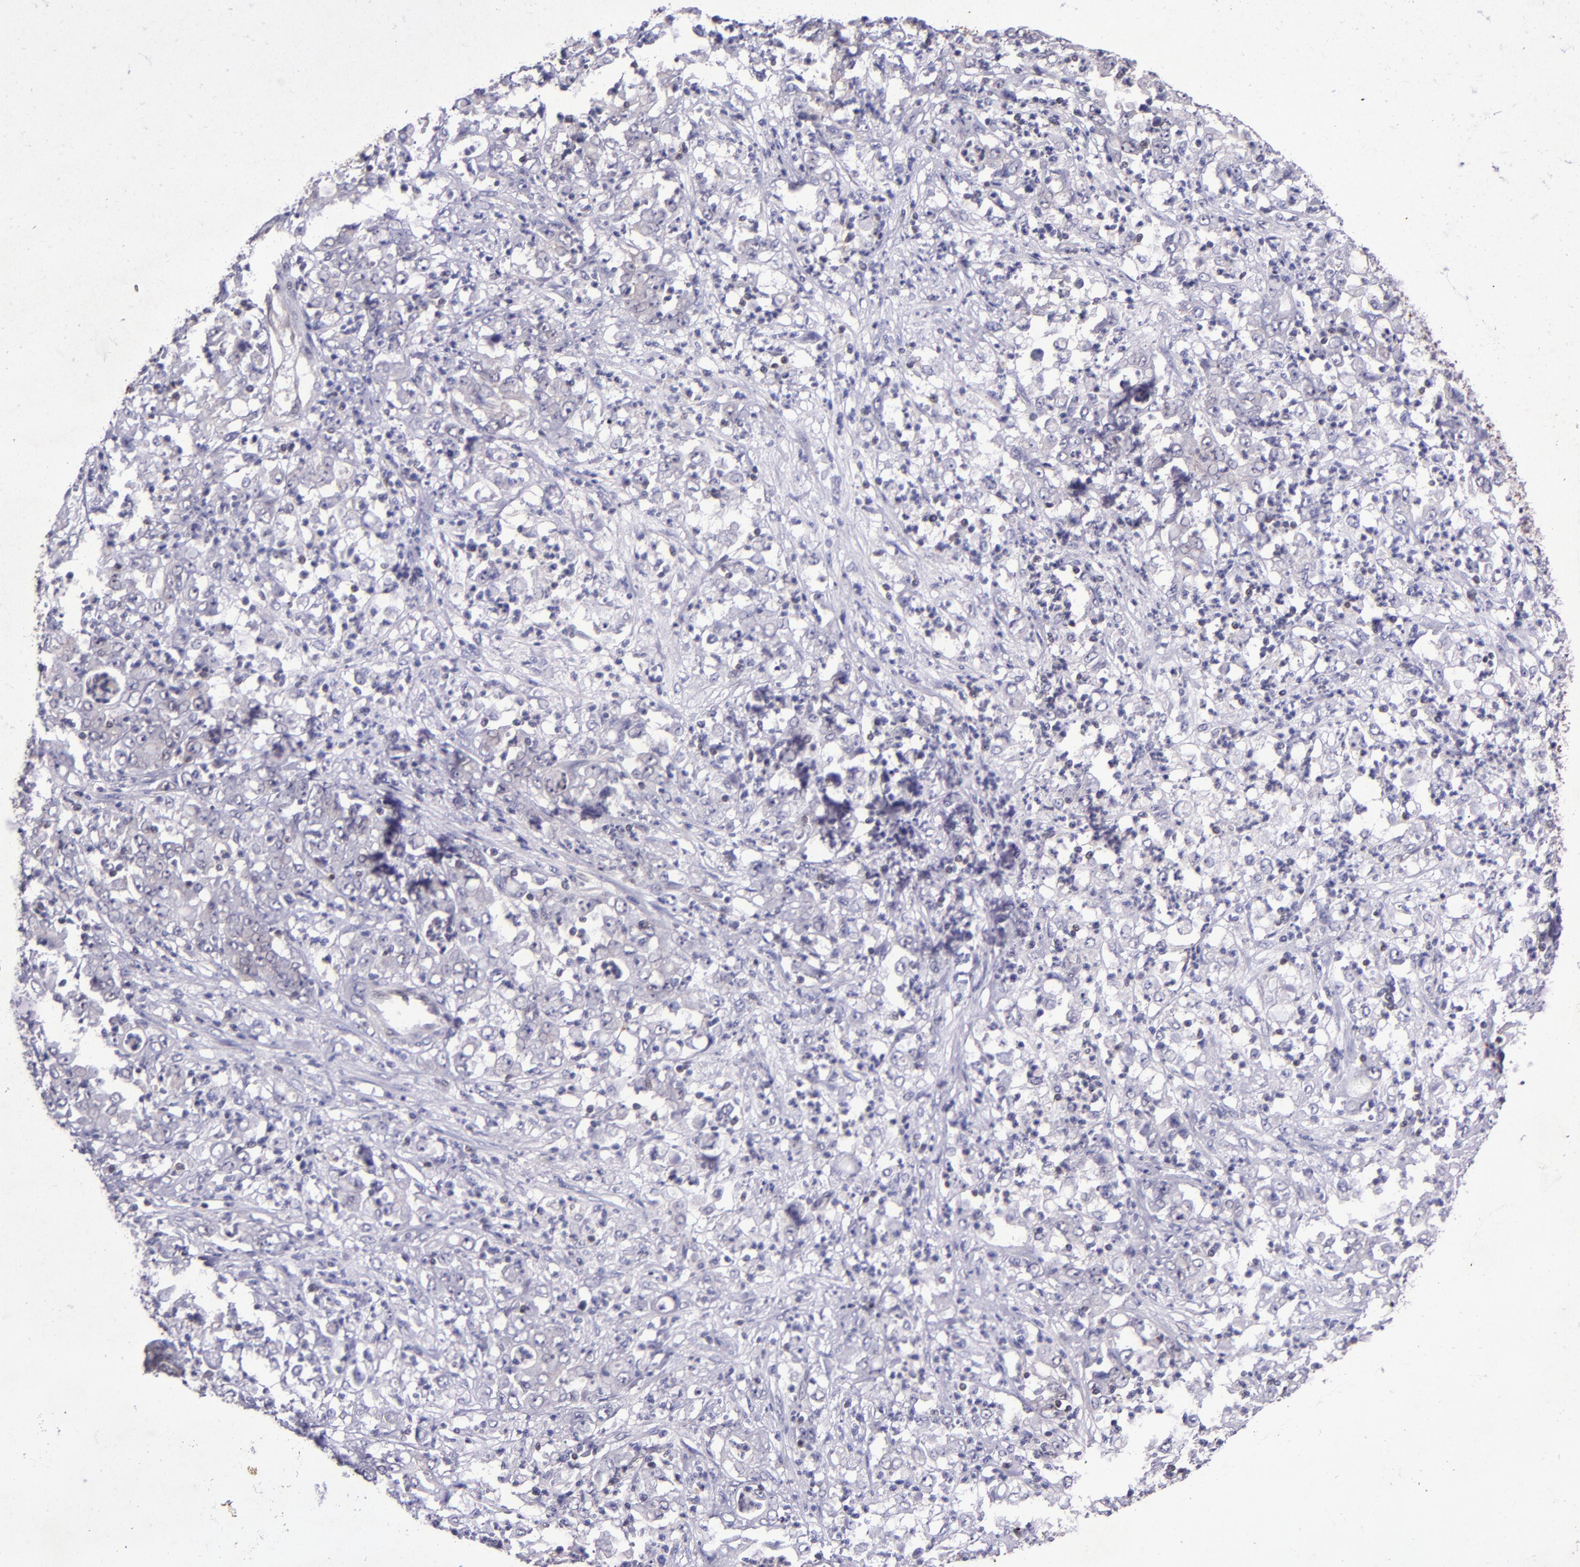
{"staining": {"intensity": "negative", "quantity": "none", "location": "none"}, "tissue": "stomach cancer", "cell_type": "Tumor cells", "image_type": "cancer", "snomed": [{"axis": "morphology", "description": "Adenocarcinoma, NOS"}, {"axis": "topography", "description": "Stomach, lower"}], "caption": "Immunohistochemistry histopathology image of neoplastic tissue: stomach cancer stained with DAB exhibits no significant protein expression in tumor cells.", "gene": "MGMT", "patient": {"sex": "female", "age": 71}}